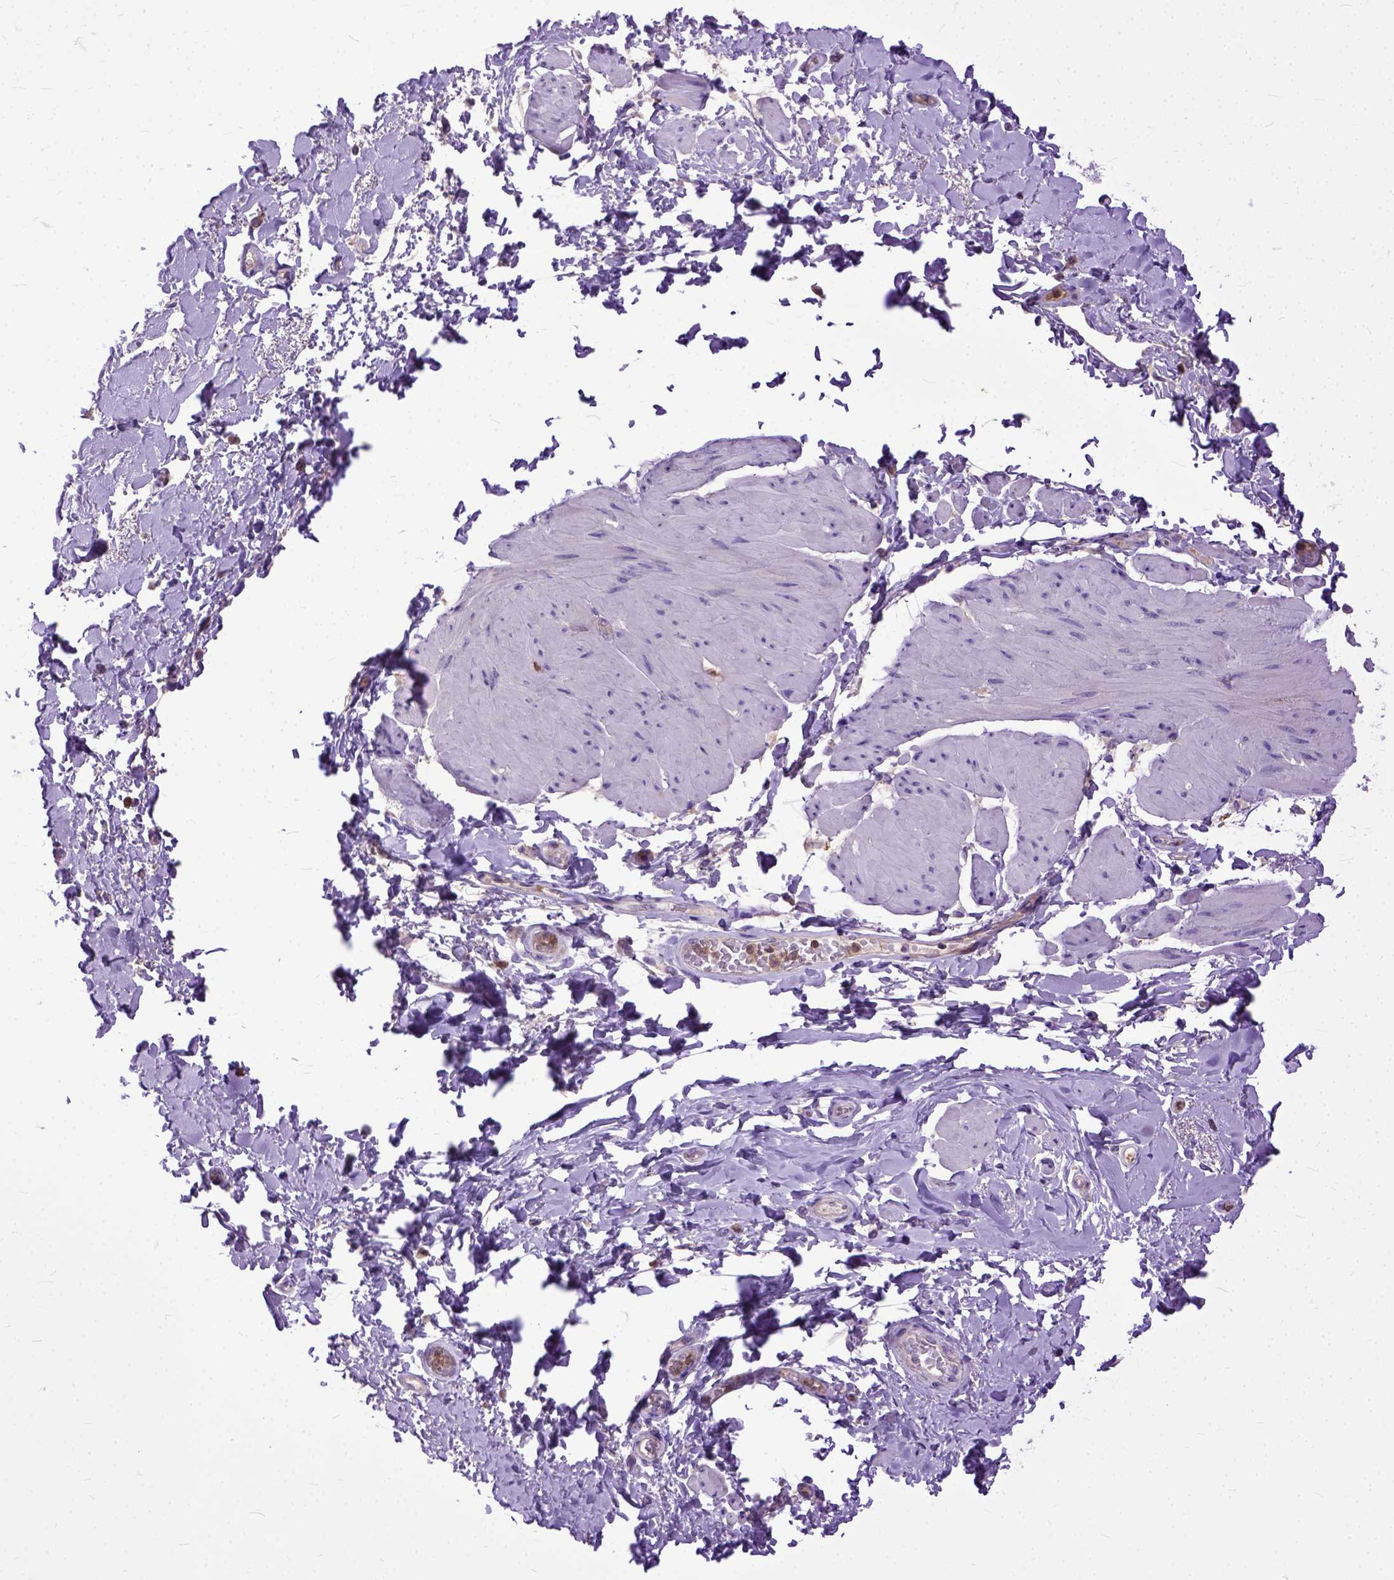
{"staining": {"intensity": "negative", "quantity": "none", "location": "none"}, "tissue": "adipose tissue", "cell_type": "Adipocytes", "image_type": "normal", "snomed": [{"axis": "morphology", "description": "Normal tissue, NOS"}, {"axis": "topography", "description": "Urinary bladder"}, {"axis": "topography", "description": "Peripheral nerve tissue"}], "caption": "There is no significant positivity in adipocytes of adipose tissue. (DAB immunohistochemistry (IHC) visualized using brightfield microscopy, high magnification).", "gene": "NAMPT", "patient": {"sex": "female", "age": 60}}